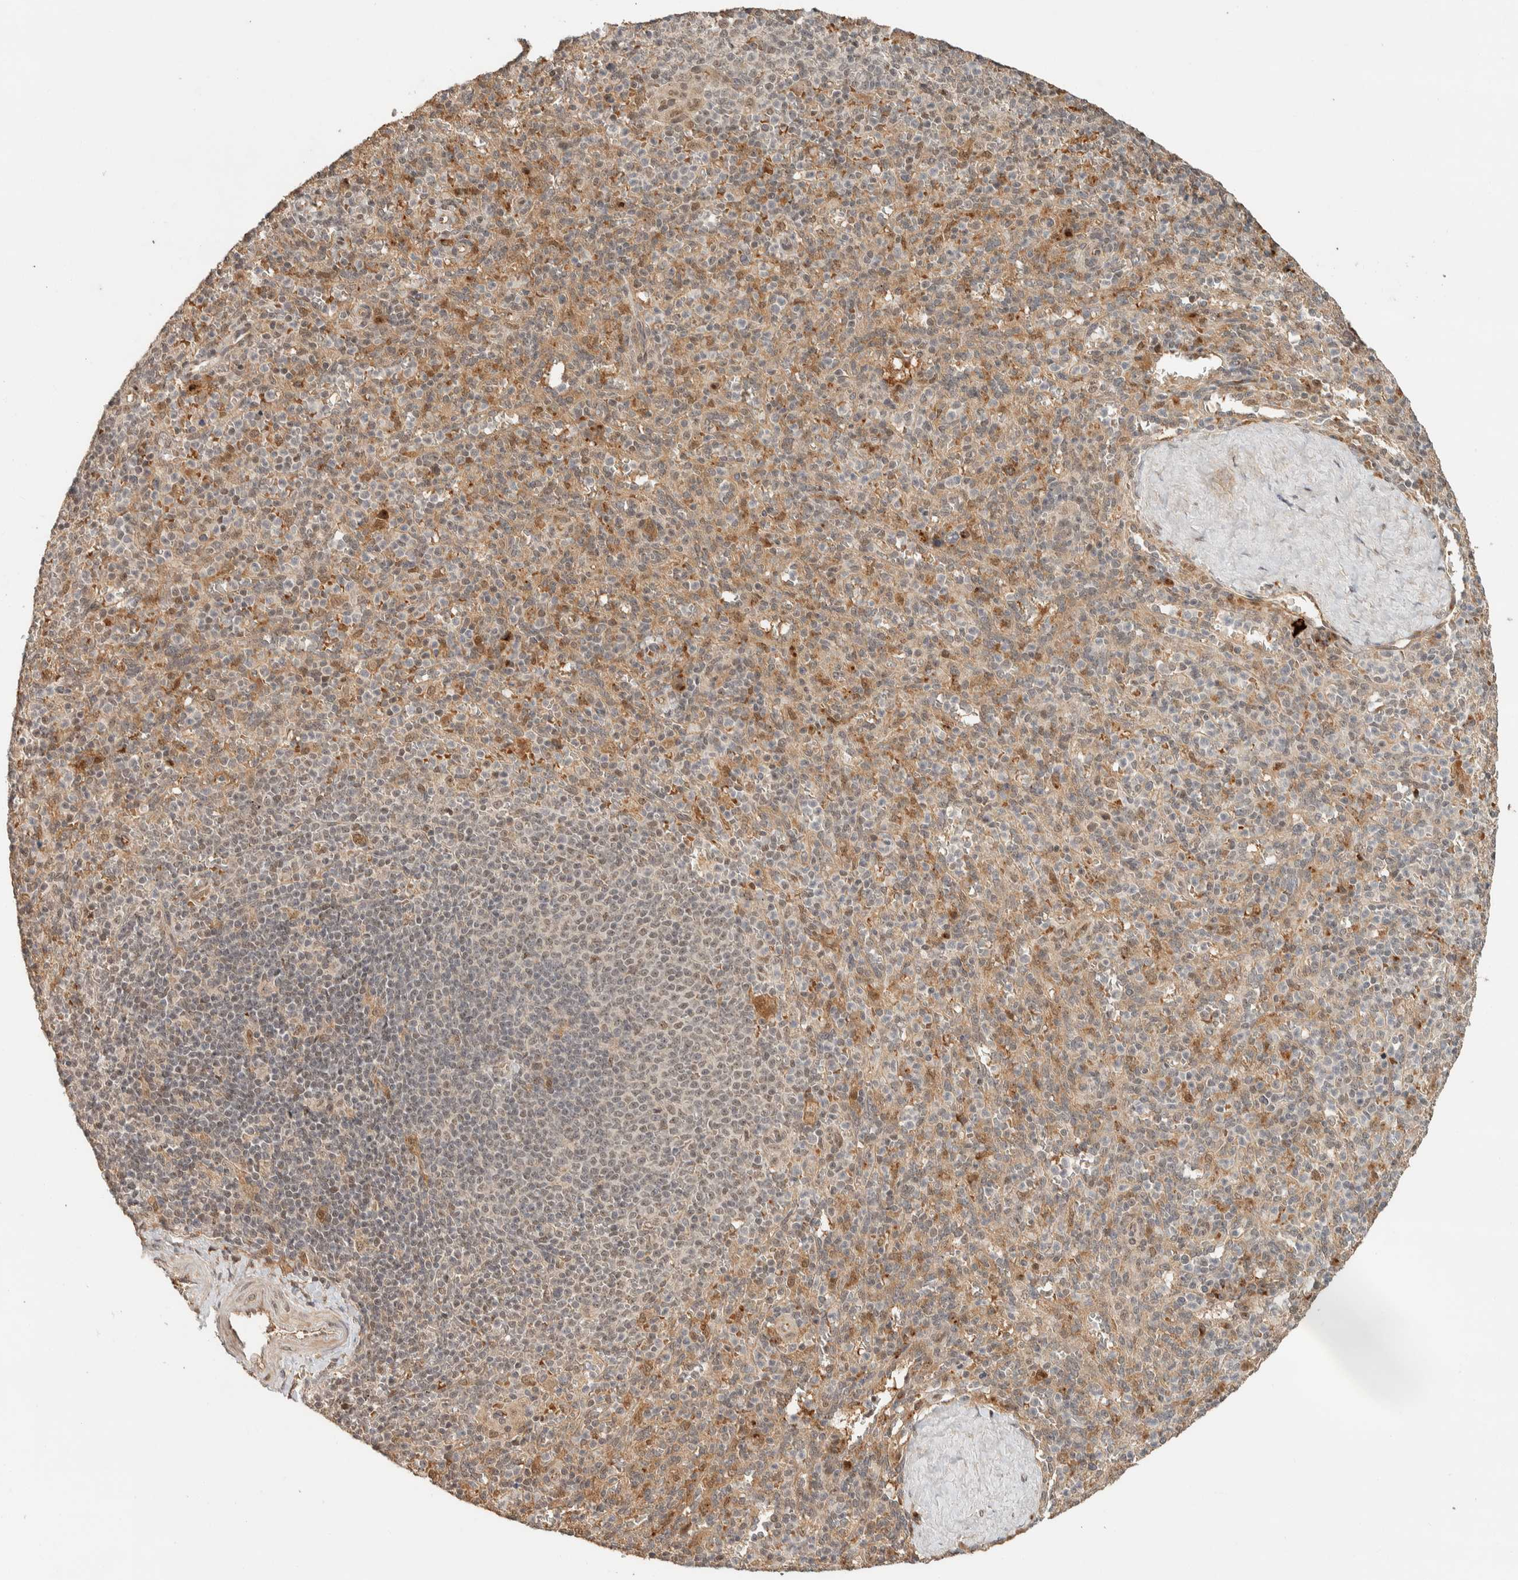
{"staining": {"intensity": "moderate", "quantity": "25%-75%", "location": "cytoplasmic/membranous"}, "tissue": "spleen", "cell_type": "Cells in red pulp", "image_type": "normal", "snomed": [{"axis": "morphology", "description": "Normal tissue, NOS"}, {"axis": "topography", "description": "Spleen"}], "caption": "Protein staining of benign spleen shows moderate cytoplasmic/membranous positivity in approximately 25%-75% of cells in red pulp. (DAB IHC with brightfield microscopy, high magnification).", "gene": "ZBTB2", "patient": {"sex": "male", "age": 36}}